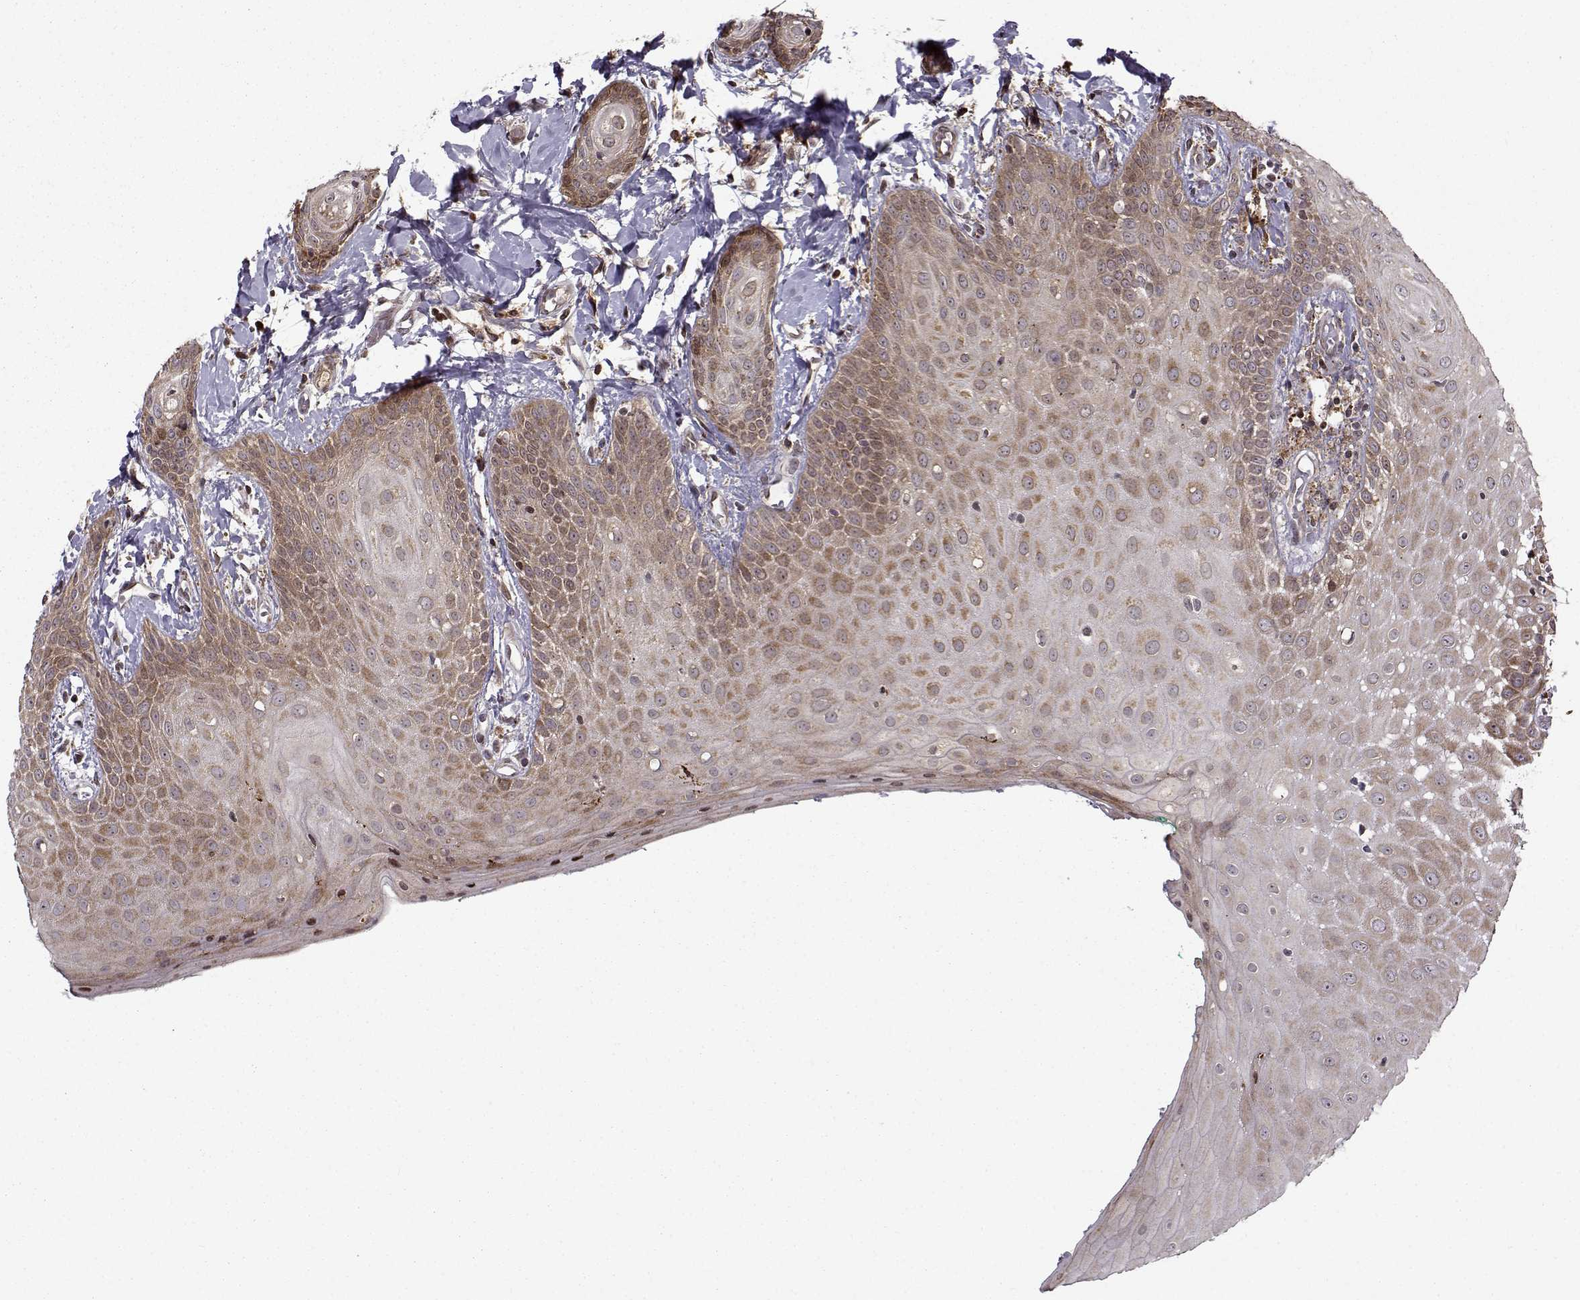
{"staining": {"intensity": "moderate", "quantity": ">75%", "location": "cytoplasmic/membranous"}, "tissue": "head and neck cancer", "cell_type": "Tumor cells", "image_type": "cancer", "snomed": [{"axis": "morphology", "description": "Normal tissue, NOS"}, {"axis": "morphology", "description": "Squamous cell carcinoma, NOS"}, {"axis": "topography", "description": "Oral tissue"}, {"axis": "topography", "description": "Salivary gland"}, {"axis": "topography", "description": "Head-Neck"}], "caption": "Immunohistochemistry (DAB (3,3'-diaminobenzidine)) staining of head and neck cancer (squamous cell carcinoma) exhibits moderate cytoplasmic/membranous protein staining in about >75% of tumor cells. (IHC, brightfield microscopy, high magnification).", "gene": "RPL31", "patient": {"sex": "female", "age": 62}}